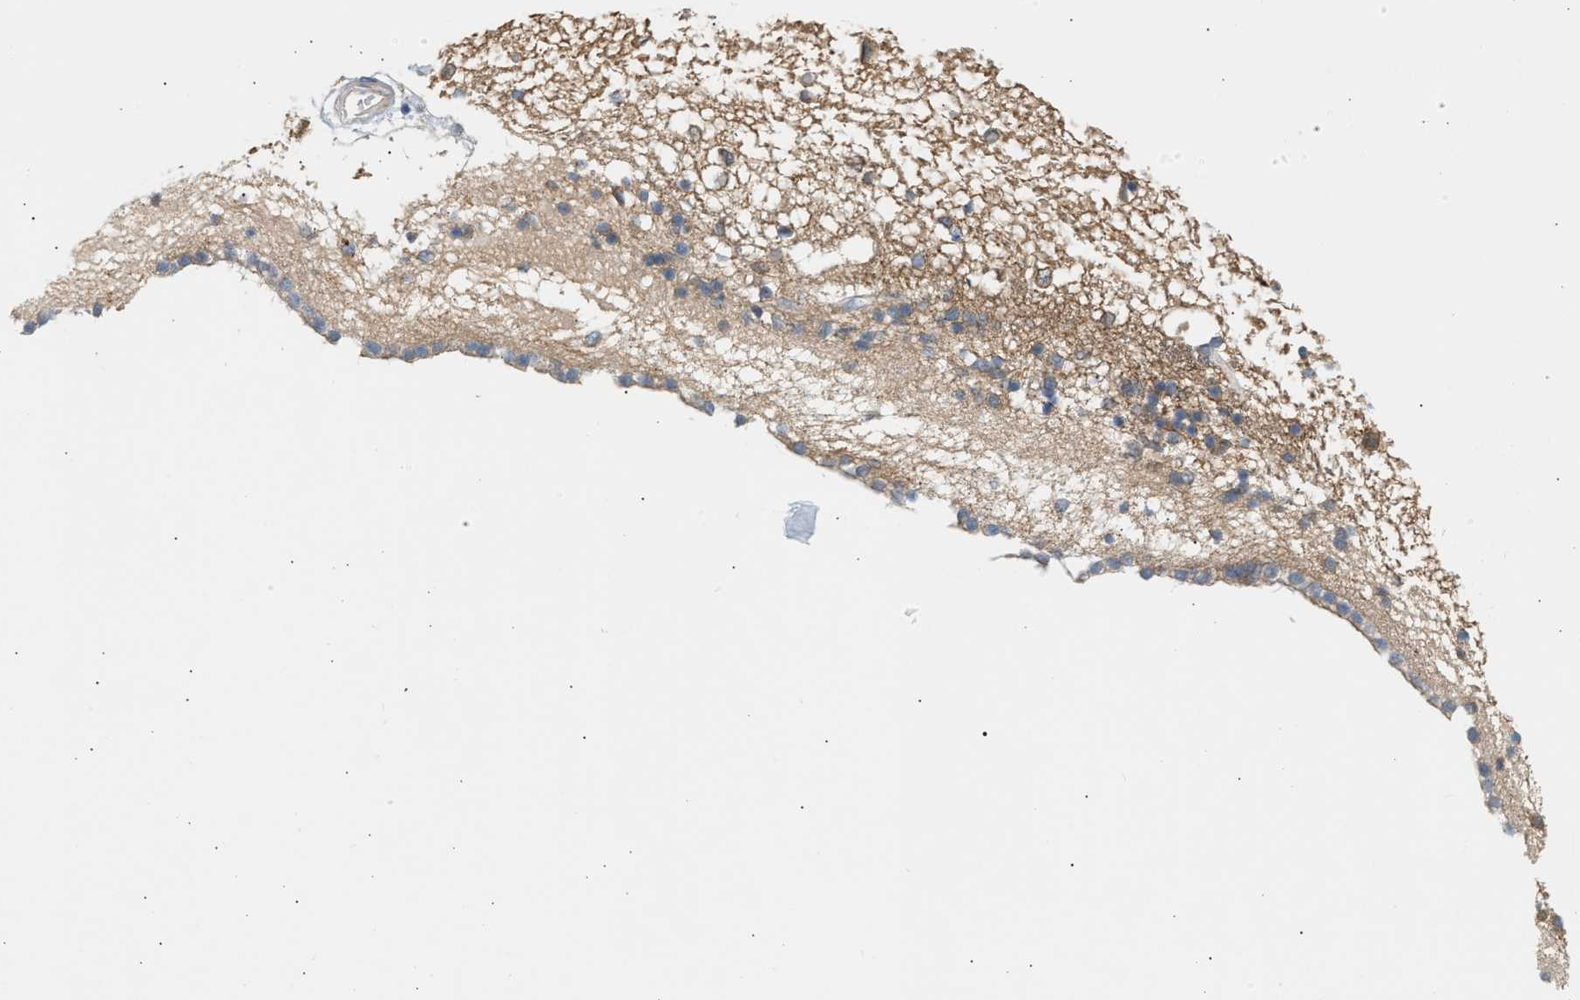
{"staining": {"intensity": "moderate", "quantity": ">75%", "location": "cytoplasmic/membranous"}, "tissue": "caudate", "cell_type": "Glial cells", "image_type": "normal", "snomed": [{"axis": "morphology", "description": "Normal tissue, NOS"}, {"axis": "topography", "description": "Lateral ventricle wall"}], "caption": "Immunohistochemistry (IHC) photomicrograph of unremarkable caudate: human caudate stained using immunohistochemistry displays medium levels of moderate protein expression localized specifically in the cytoplasmic/membranous of glial cells, appearing as a cytoplasmic/membranous brown color.", "gene": "PAFAH1B1", "patient": {"sex": "male", "age": 45}}